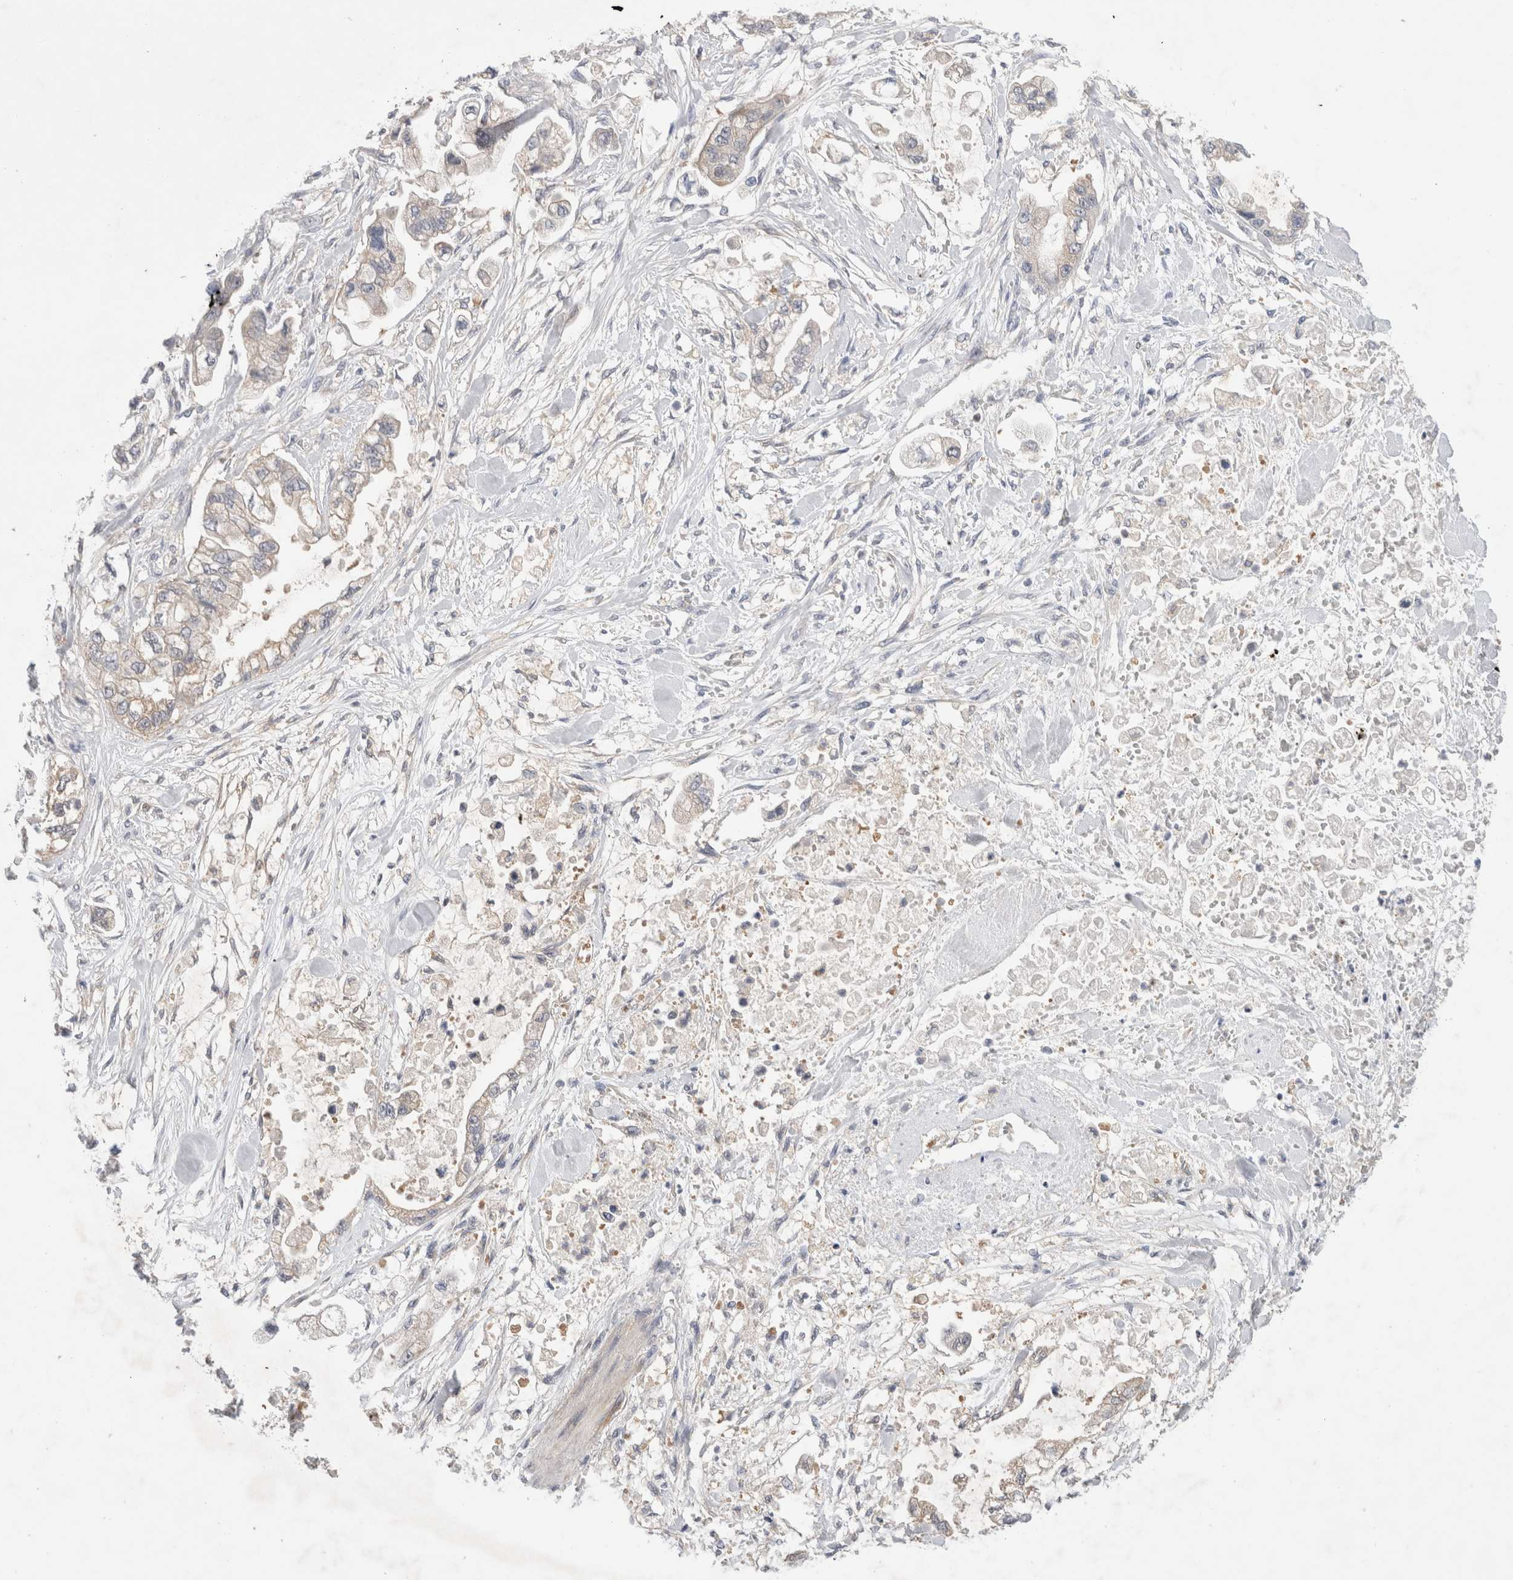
{"staining": {"intensity": "negative", "quantity": "none", "location": "none"}, "tissue": "stomach cancer", "cell_type": "Tumor cells", "image_type": "cancer", "snomed": [{"axis": "morphology", "description": "Normal tissue, NOS"}, {"axis": "morphology", "description": "Adenocarcinoma, NOS"}, {"axis": "topography", "description": "Stomach"}], "caption": "Tumor cells are negative for protein expression in human stomach cancer. (DAB (3,3'-diaminobenzidine) immunohistochemistry (IHC) with hematoxylin counter stain).", "gene": "IFT74", "patient": {"sex": "male", "age": 62}}